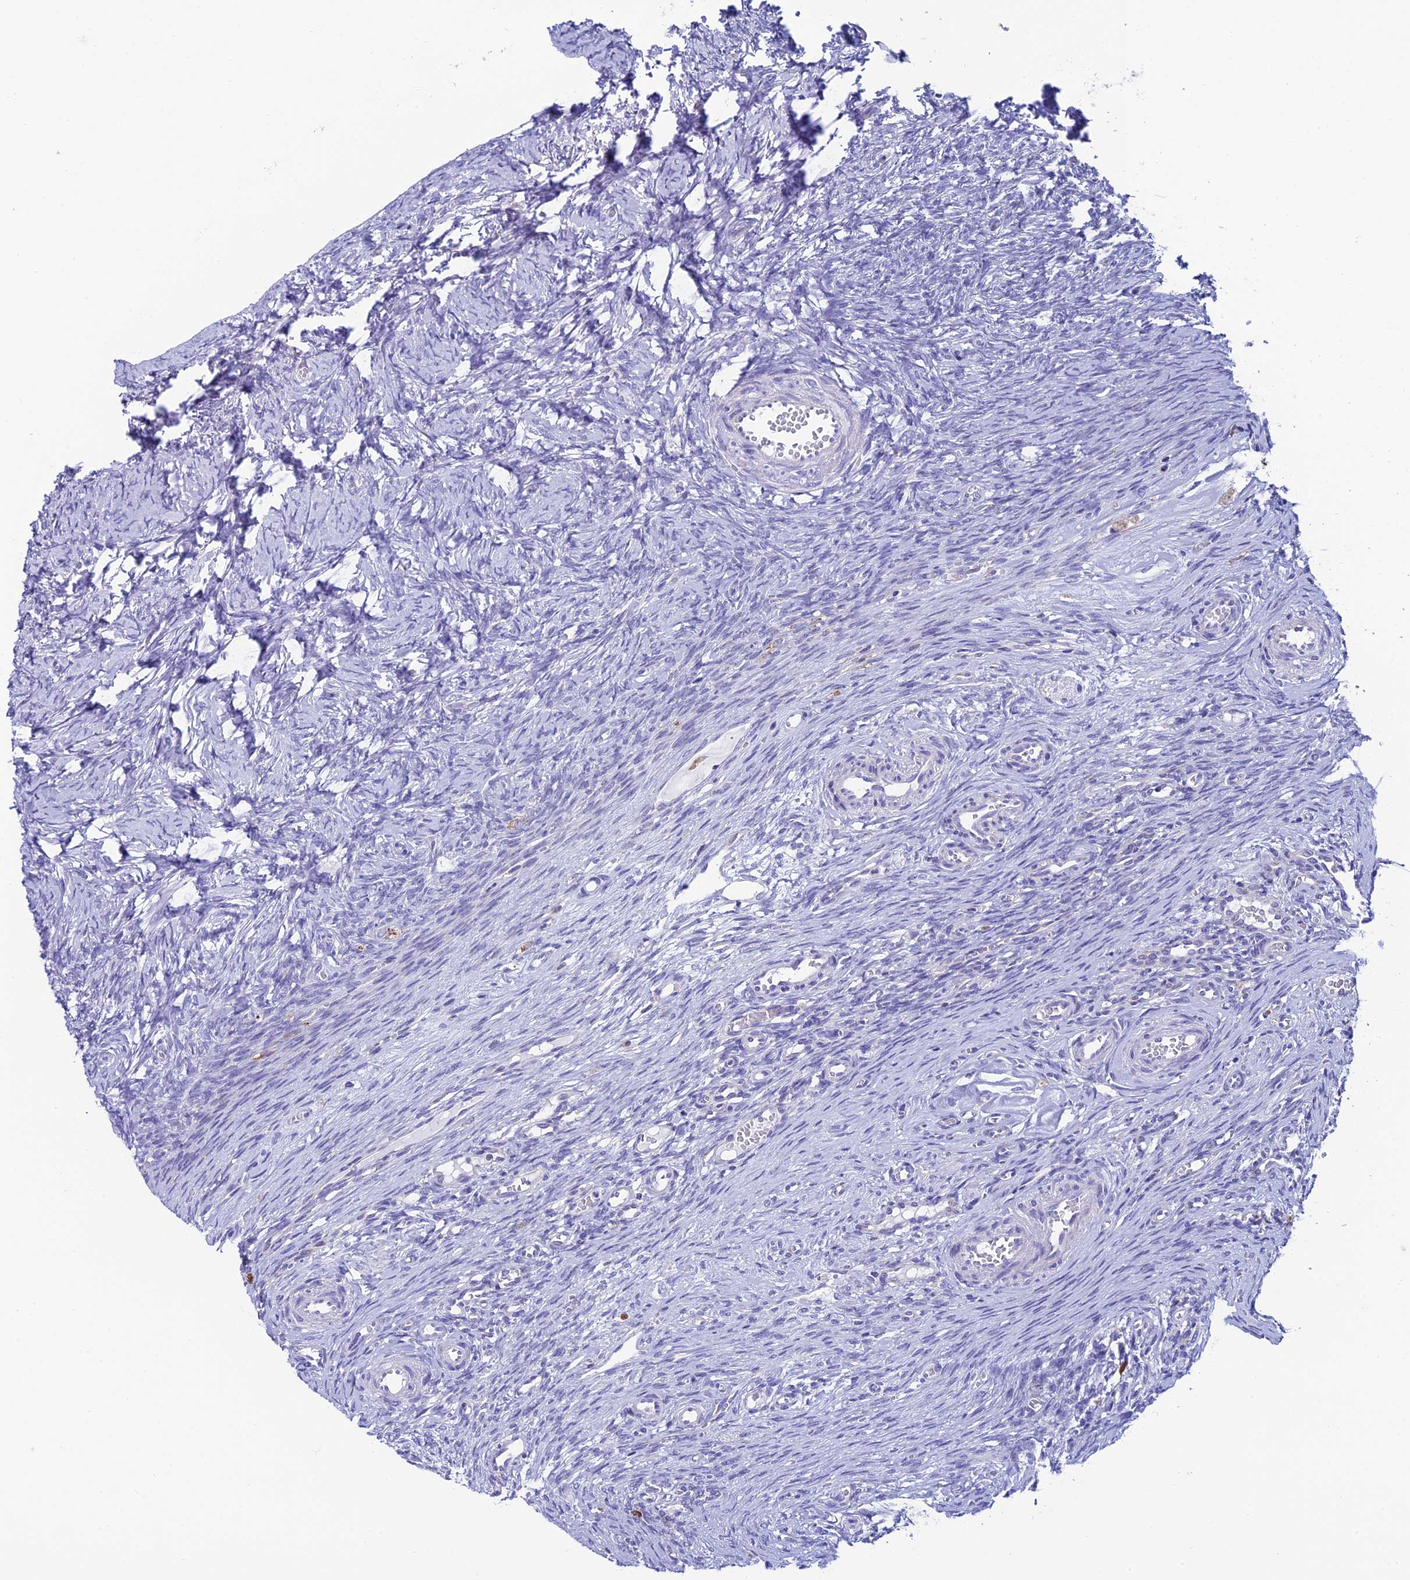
{"staining": {"intensity": "negative", "quantity": "none", "location": "none"}, "tissue": "ovary", "cell_type": "Follicle cells", "image_type": "normal", "snomed": [{"axis": "morphology", "description": "Adenocarcinoma, NOS"}, {"axis": "topography", "description": "Endometrium"}], "caption": "High power microscopy histopathology image of an immunohistochemistry (IHC) histopathology image of unremarkable ovary, revealing no significant expression in follicle cells.", "gene": "REEP4", "patient": {"sex": "female", "age": 32}}